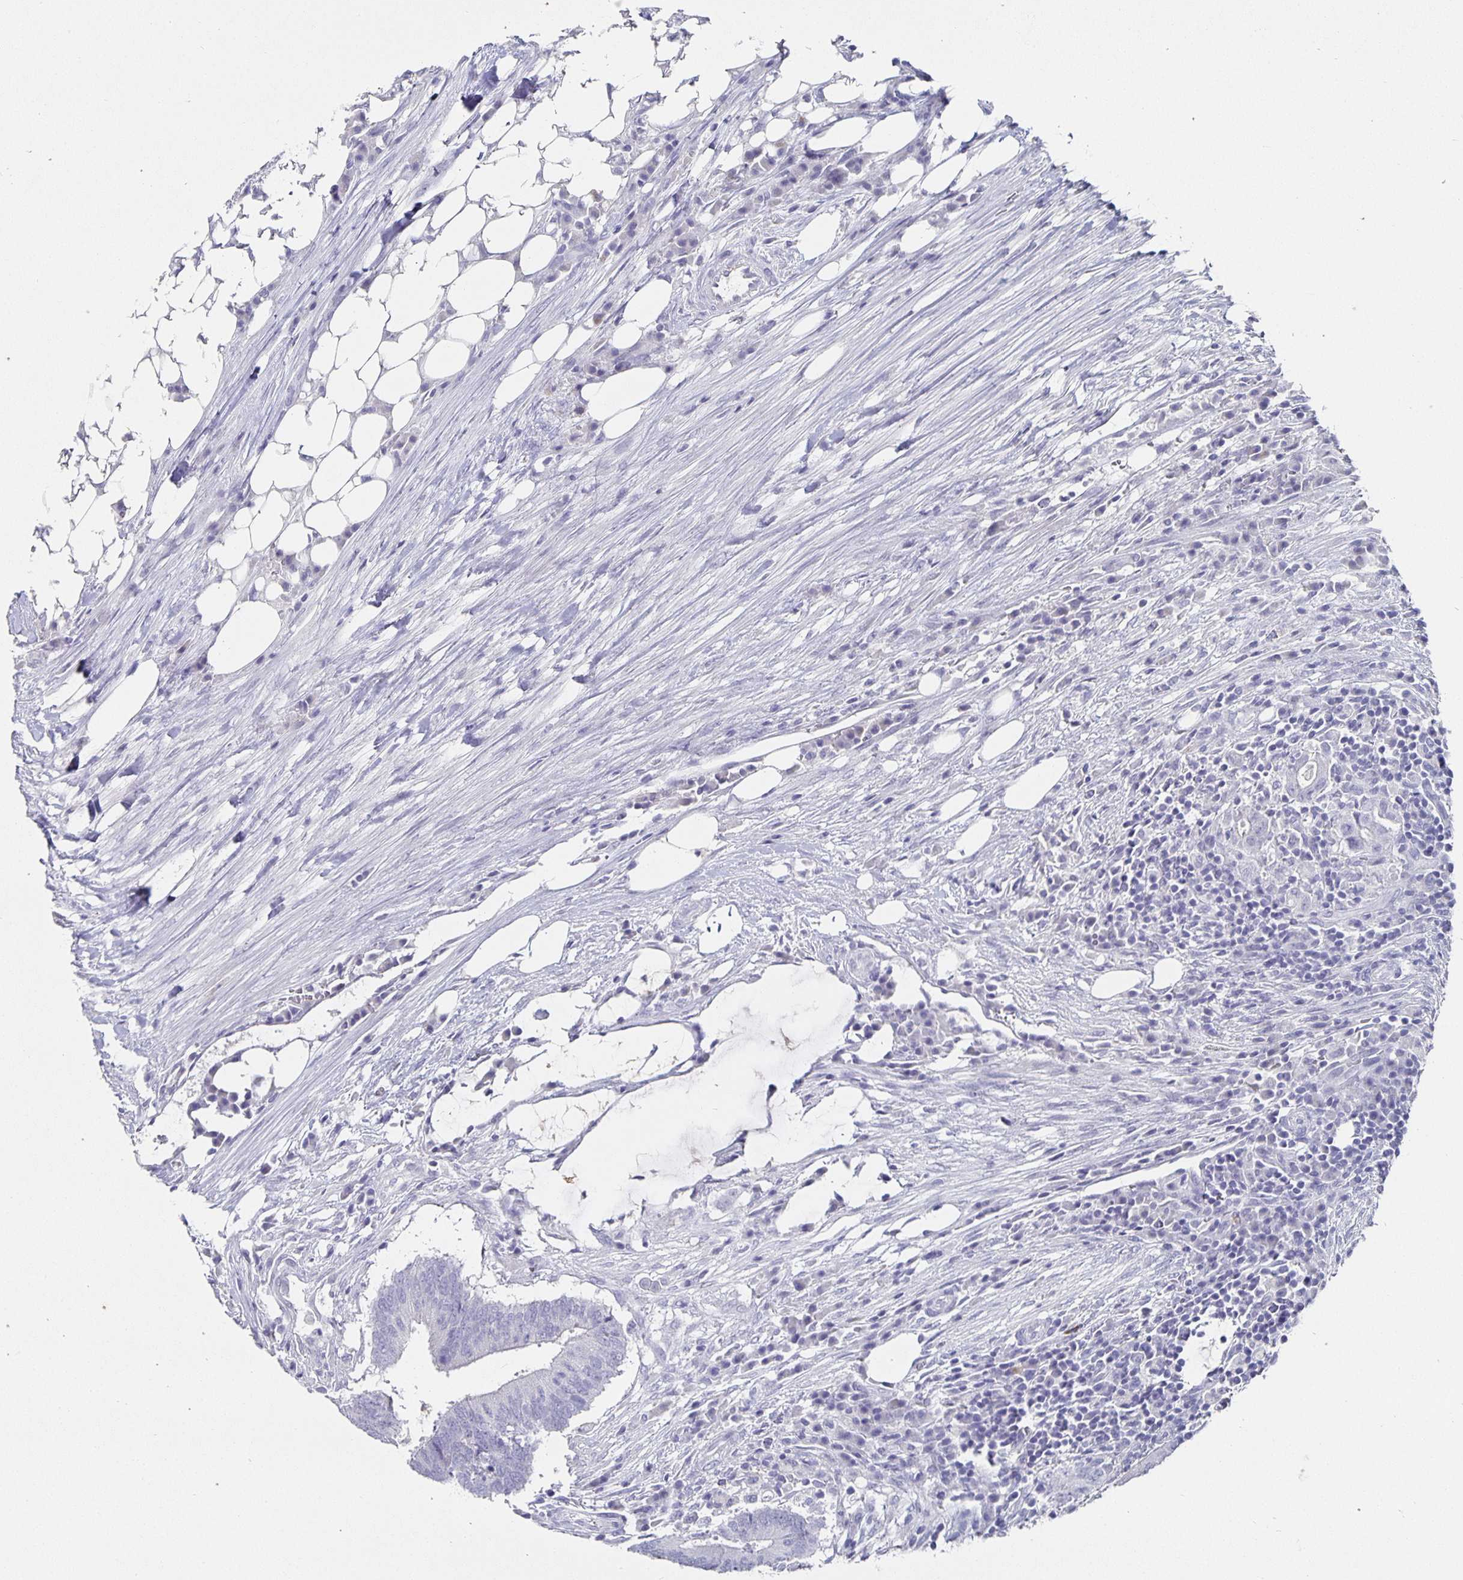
{"staining": {"intensity": "negative", "quantity": "none", "location": "none"}, "tissue": "colorectal cancer", "cell_type": "Tumor cells", "image_type": "cancer", "snomed": [{"axis": "morphology", "description": "Adenocarcinoma, NOS"}, {"axis": "topography", "description": "Colon"}], "caption": "Colorectal cancer (adenocarcinoma) was stained to show a protein in brown. There is no significant staining in tumor cells.", "gene": "CHGA", "patient": {"sex": "female", "age": 43}}